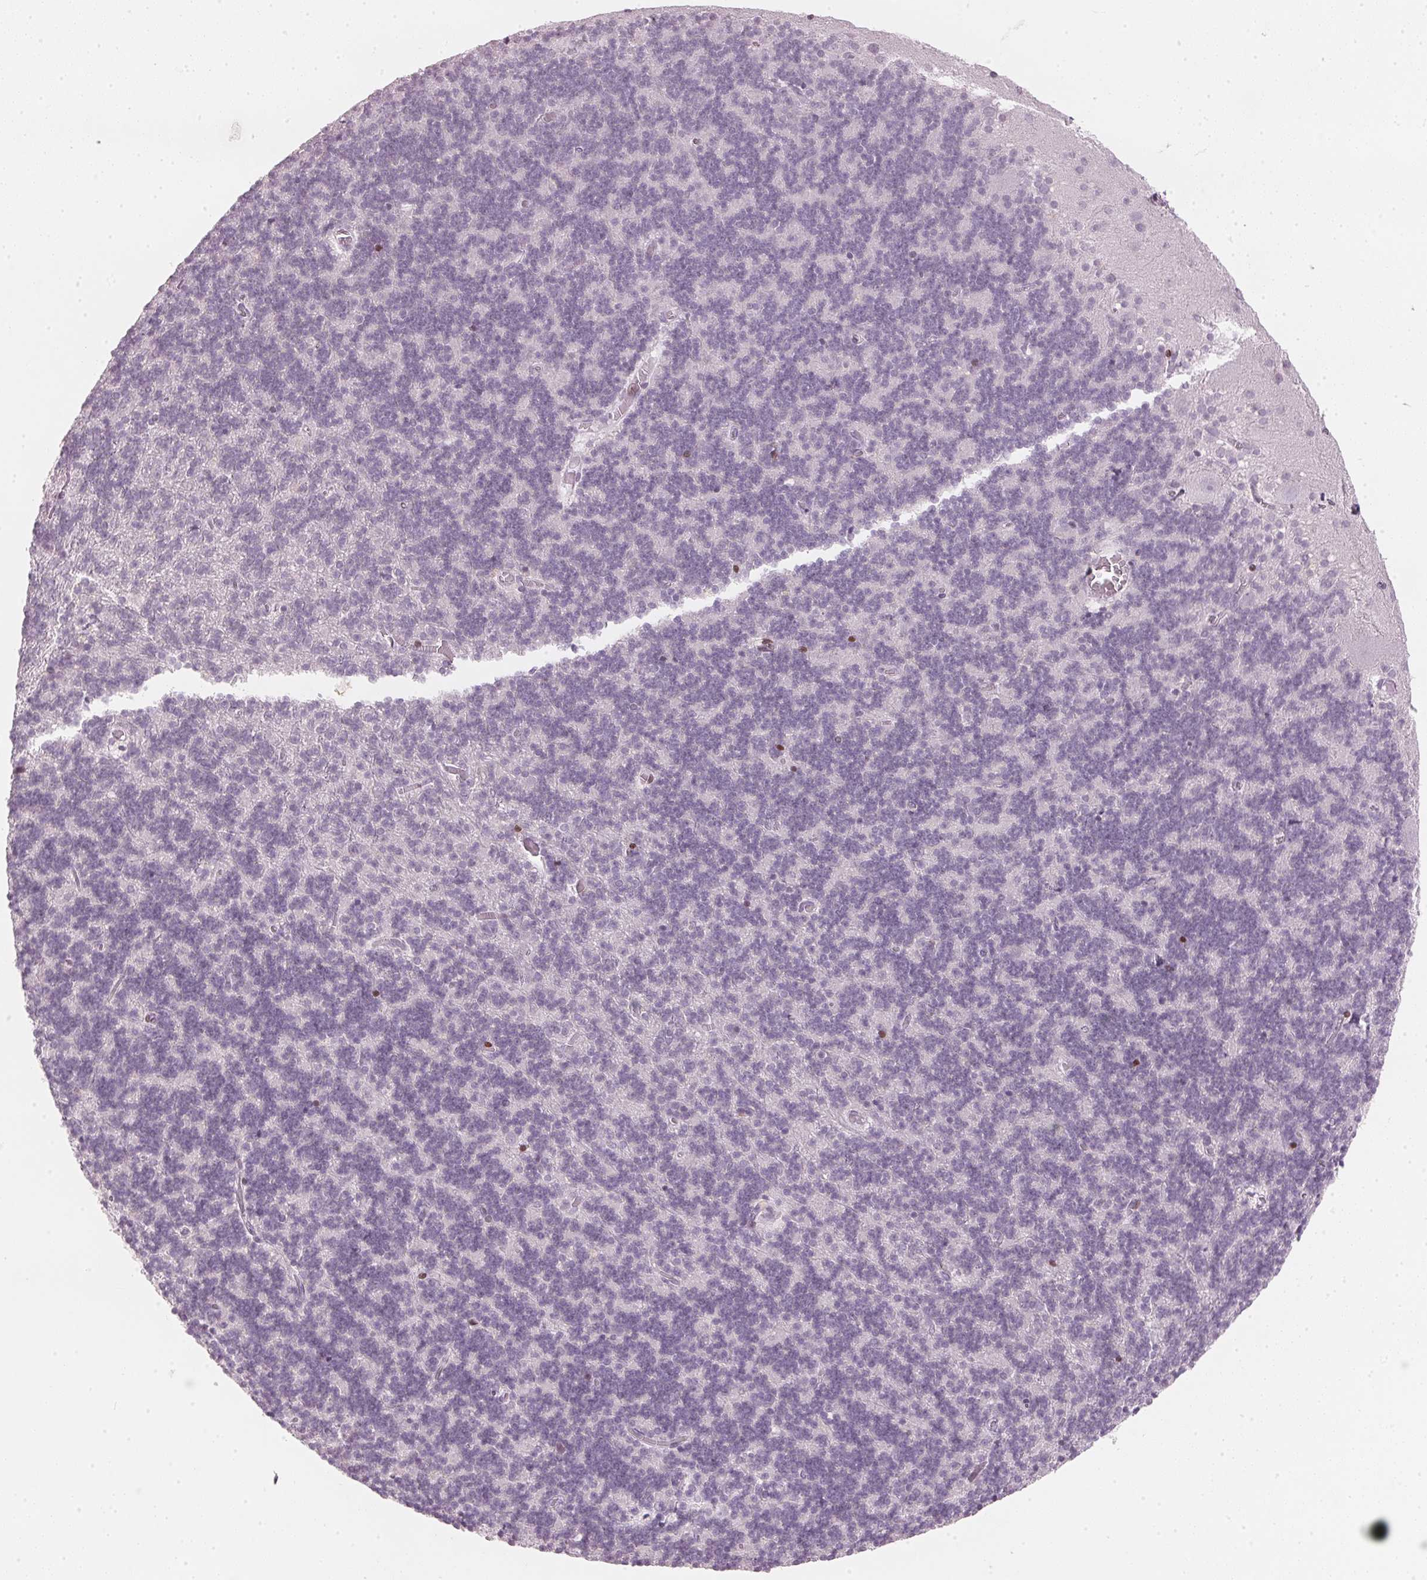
{"staining": {"intensity": "negative", "quantity": "none", "location": "none"}, "tissue": "cerebellum", "cell_type": "Cells in granular layer", "image_type": "normal", "snomed": [{"axis": "morphology", "description": "Normal tissue, NOS"}, {"axis": "topography", "description": "Cerebellum"}], "caption": "The histopathology image reveals no staining of cells in granular layer in normal cerebellum. (DAB IHC visualized using brightfield microscopy, high magnification).", "gene": "SFRP4", "patient": {"sex": "male", "age": 70}}